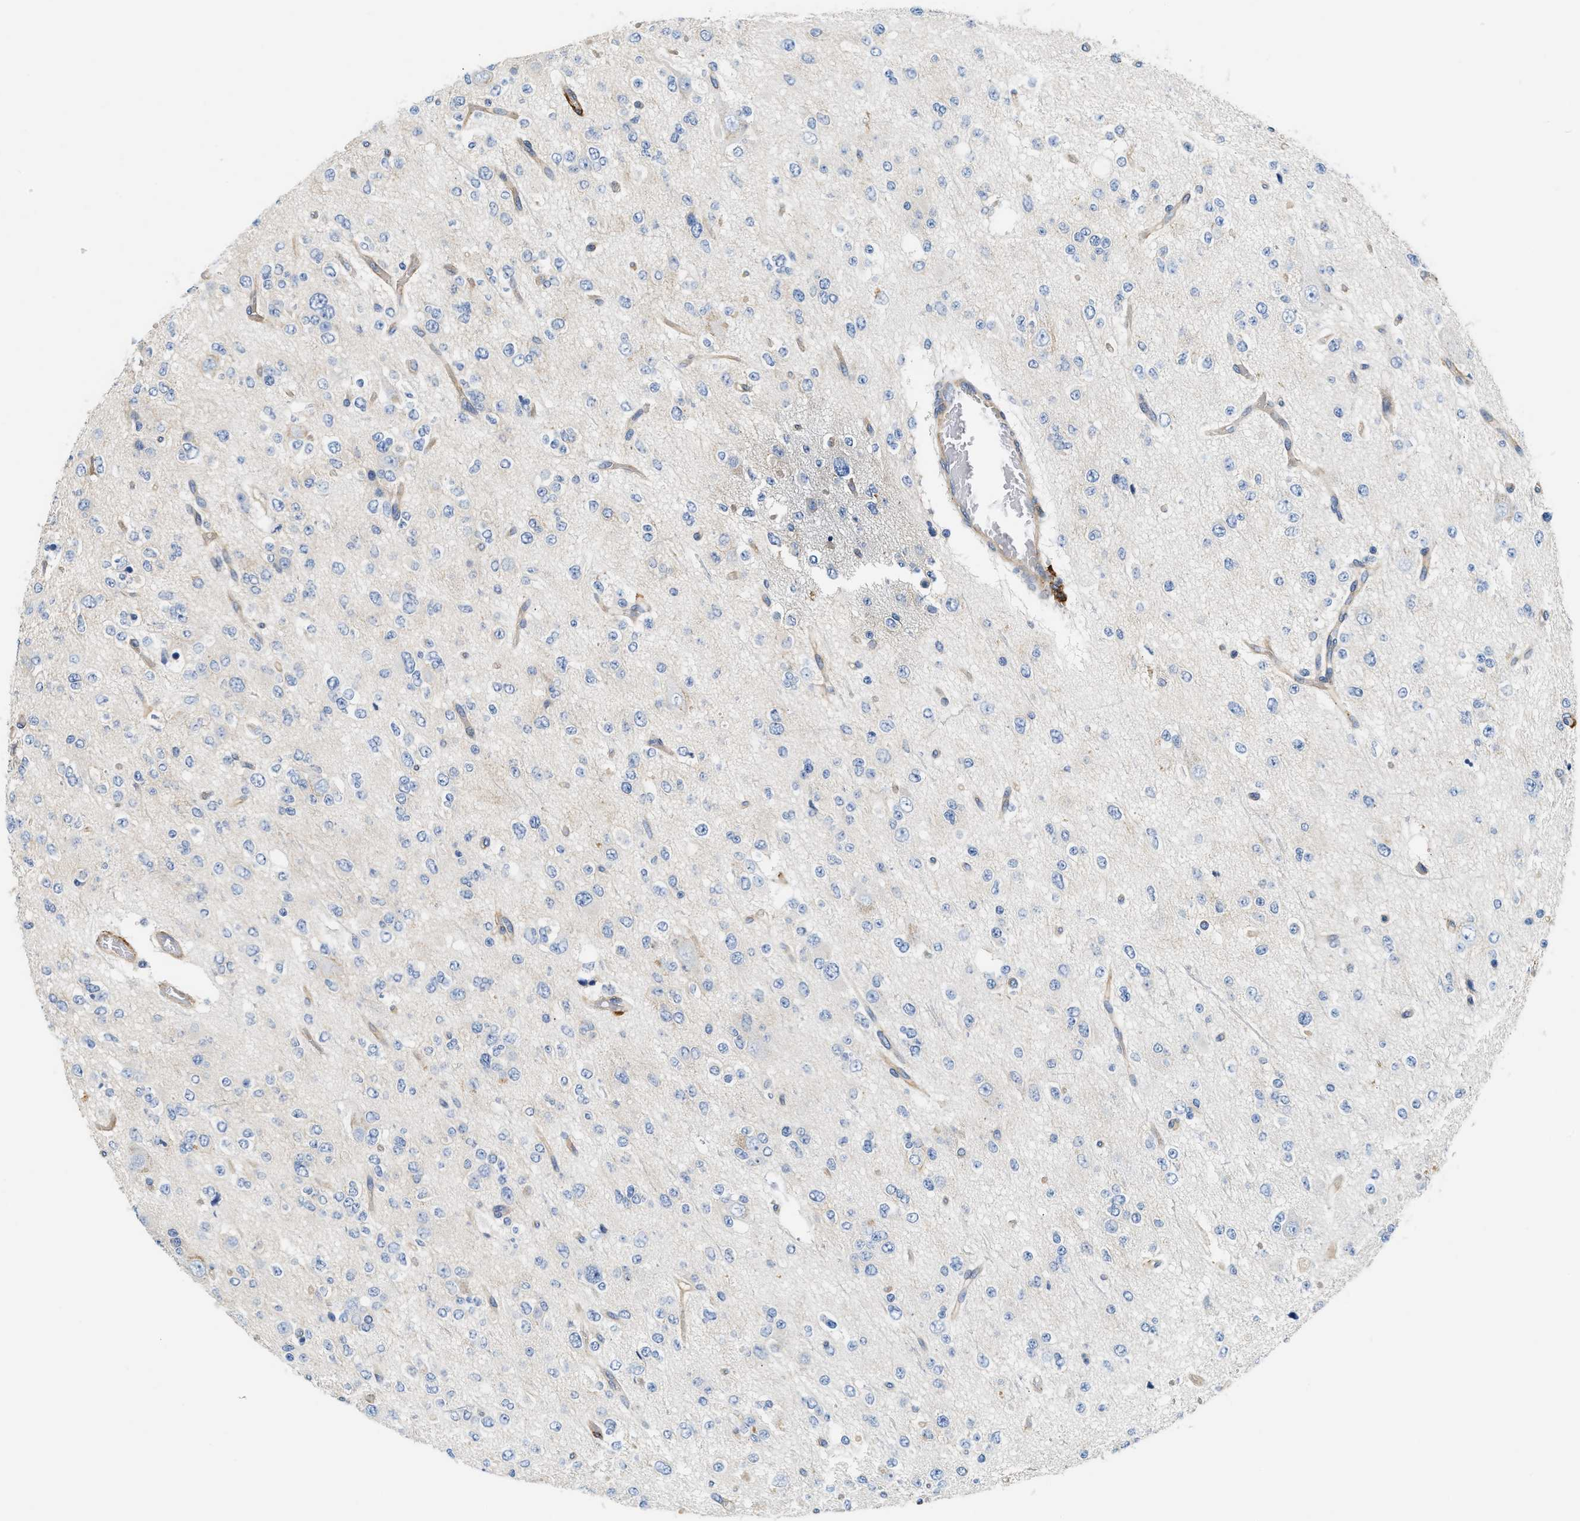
{"staining": {"intensity": "negative", "quantity": "none", "location": "none"}, "tissue": "glioma", "cell_type": "Tumor cells", "image_type": "cancer", "snomed": [{"axis": "morphology", "description": "Glioma, malignant, Low grade"}, {"axis": "topography", "description": "Brain"}], "caption": "DAB (3,3'-diaminobenzidine) immunohistochemical staining of human glioma exhibits no significant expression in tumor cells.", "gene": "NSUN7", "patient": {"sex": "male", "age": 38}}